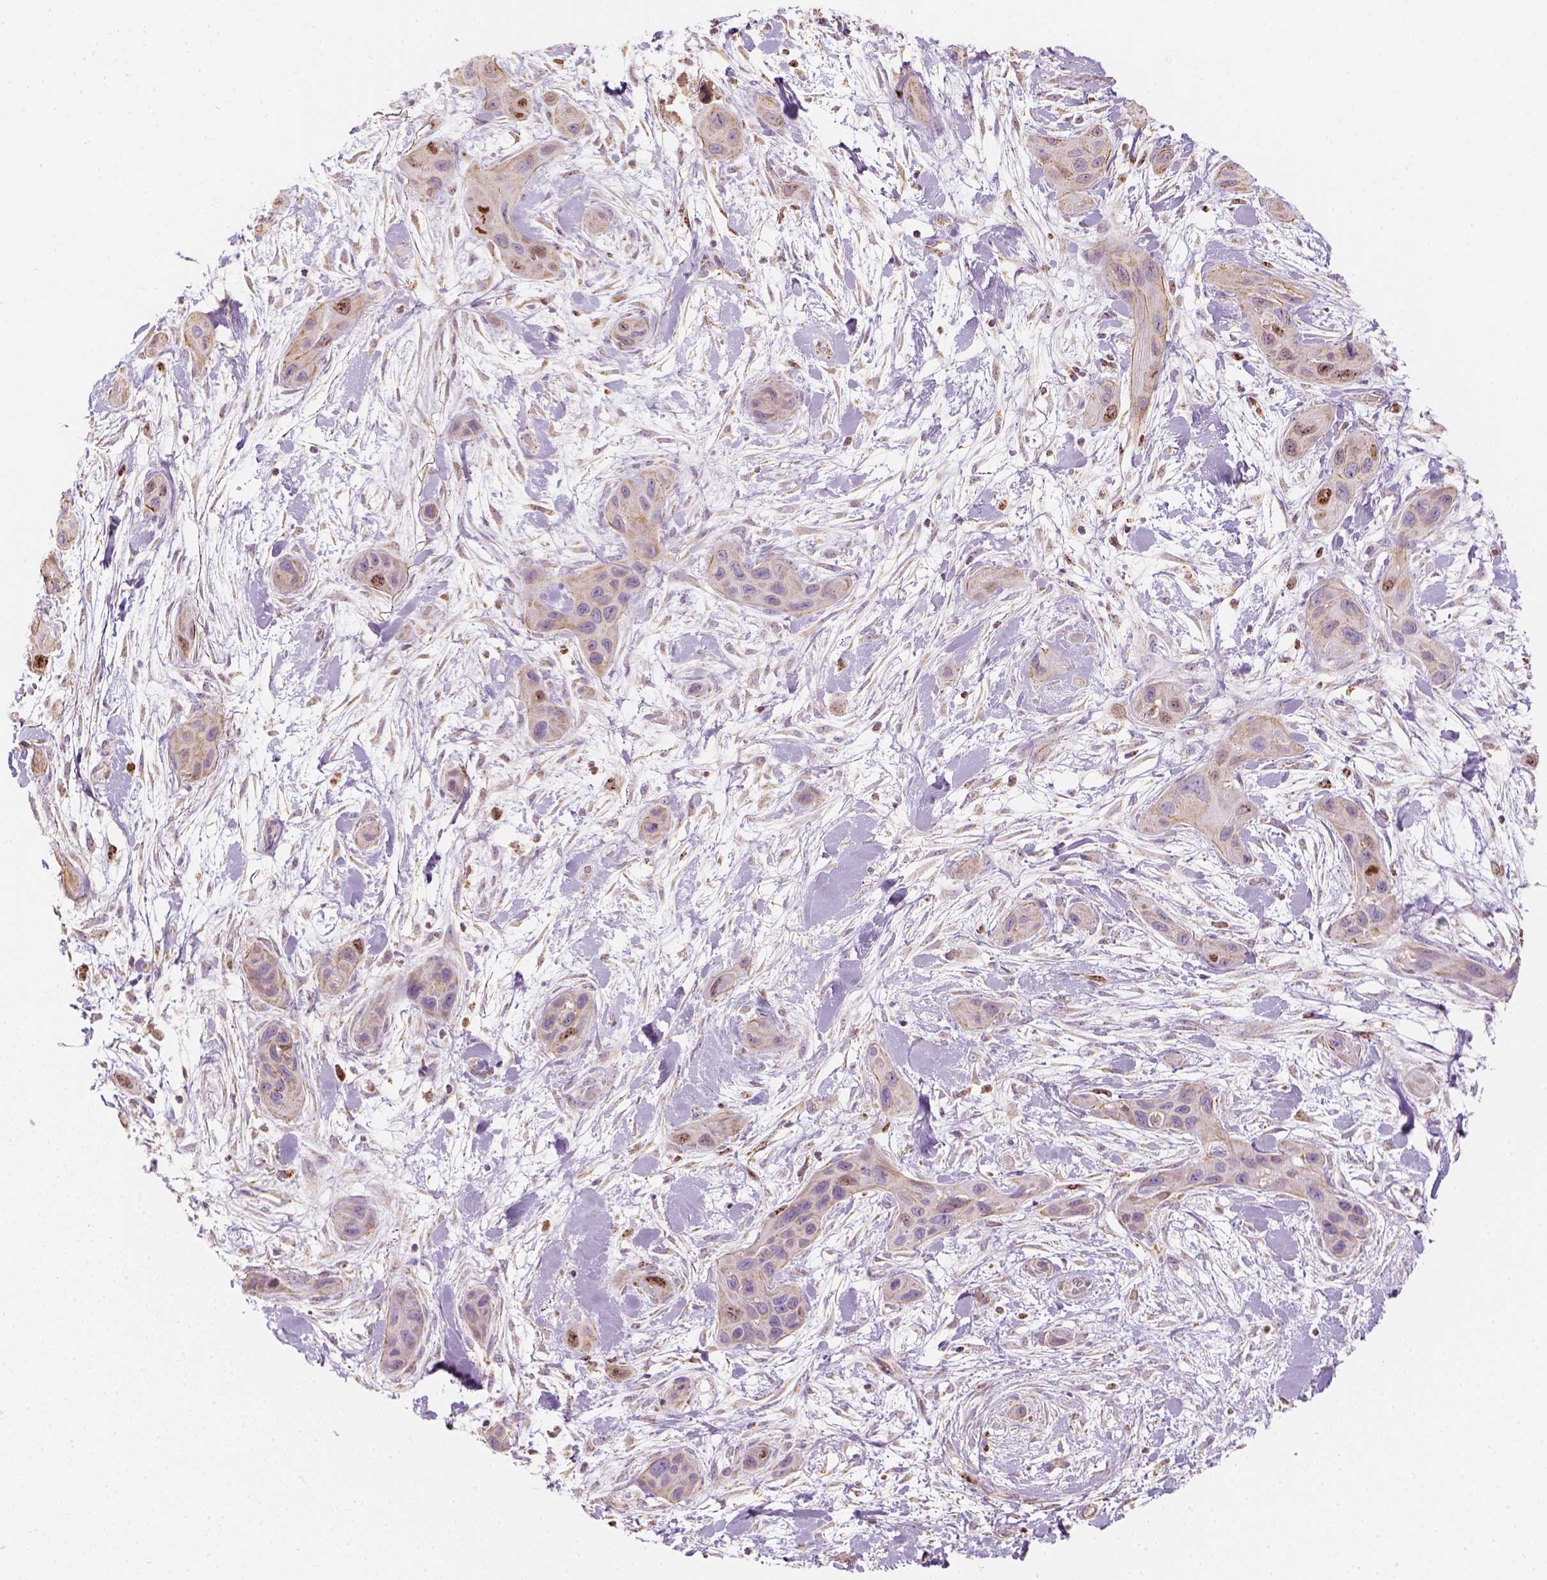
{"staining": {"intensity": "weak", "quantity": ">75%", "location": "cytoplasmic/membranous"}, "tissue": "skin cancer", "cell_type": "Tumor cells", "image_type": "cancer", "snomed": [{"axis": "morphology", "description": "Squamous cell carcinoma, NOS"}, {"axis": "topography", "description": "Skin"}], "caption": "Immunohistochemistry (IHC) image of neoplastic tissue: skin squamous cell carcinoma stained using IHC demonstrates low levels of weak protein expression localized specifically in the cytoplasmic/membranous of tumor cells, appearing as a cytoplasmic/membranous brown color.", "gene": "LCA5", "patient": {"sex": "male", "age": 79}}